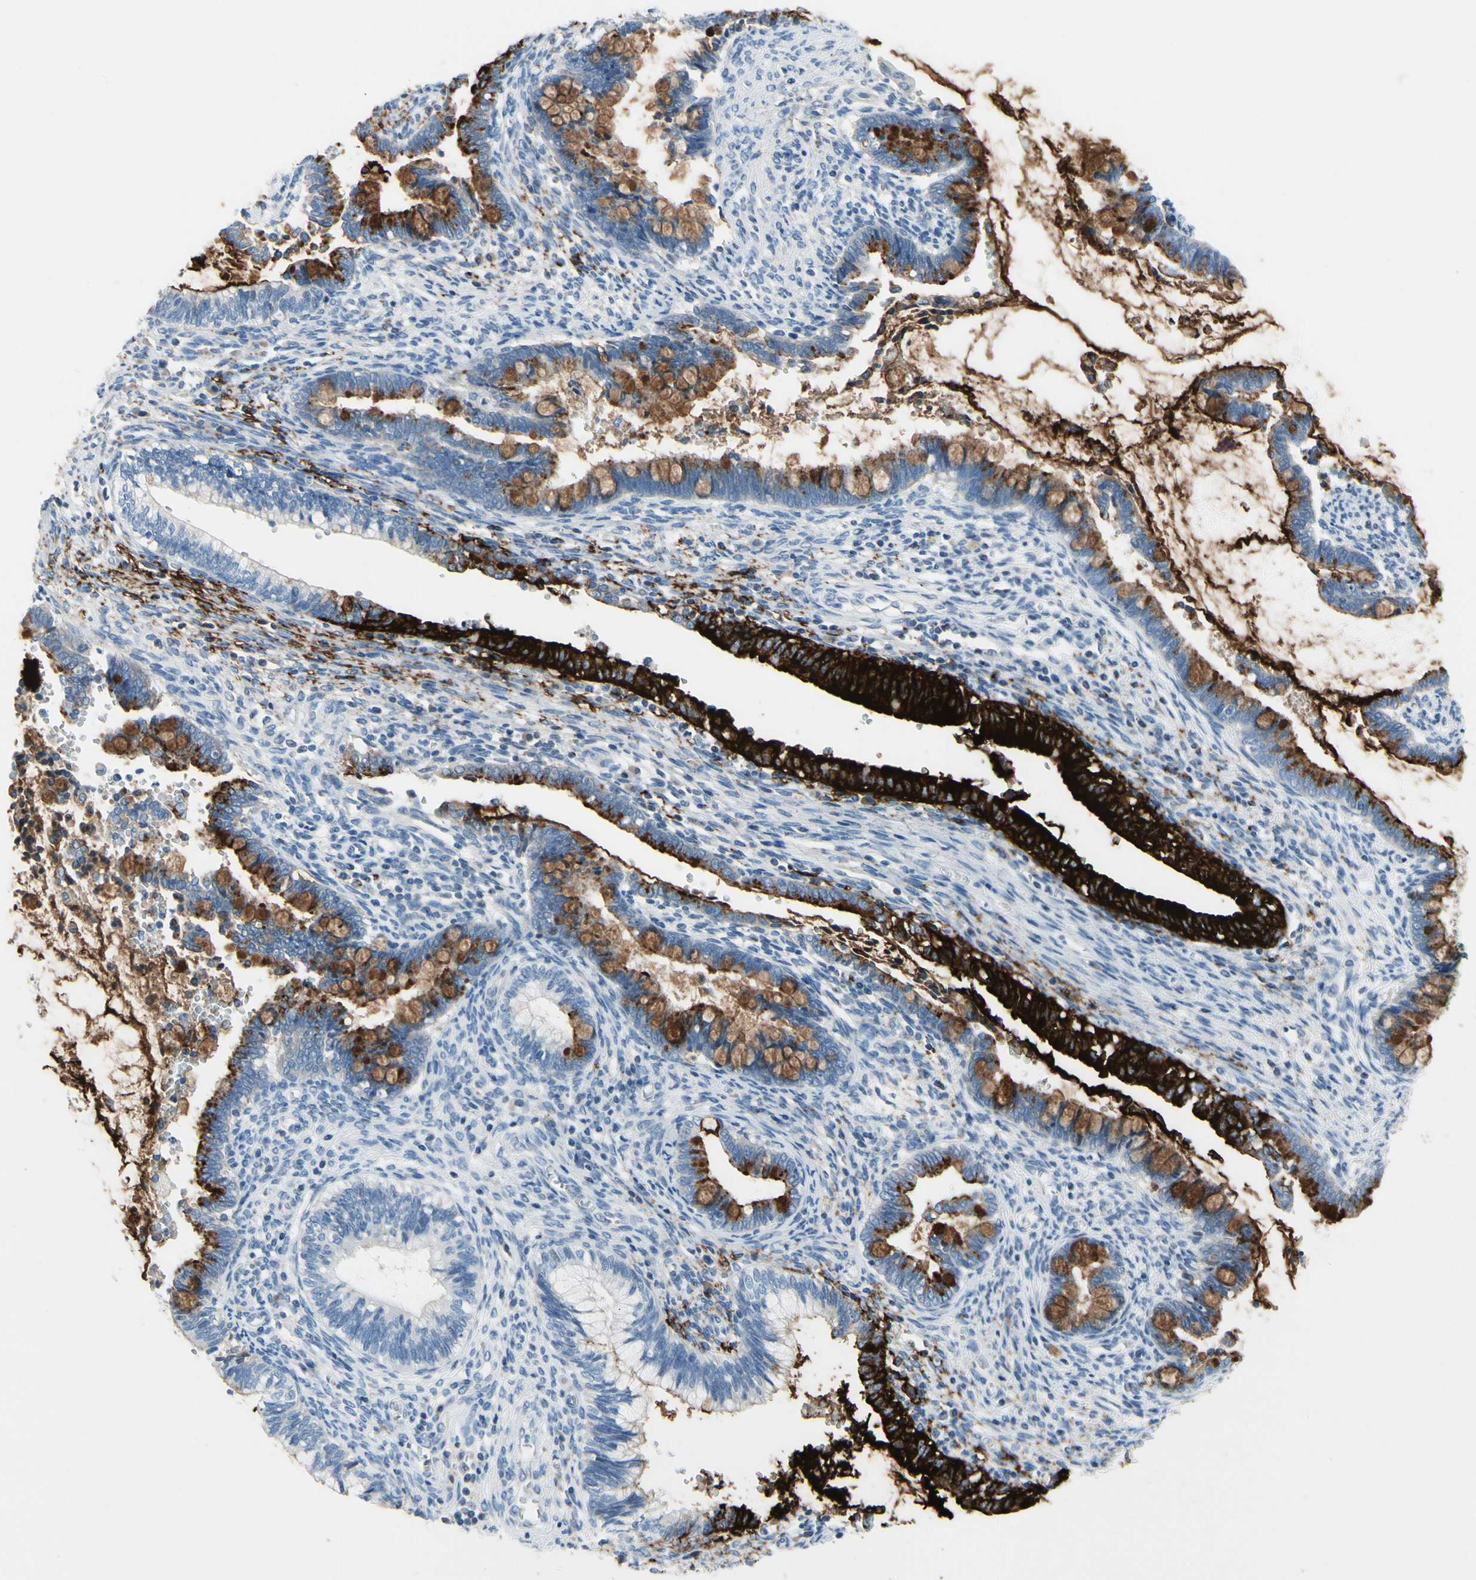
{"staining": {"intensity": "strong", "quantity": "25%-75%", "location": "cytoplasmic/membranous"}, "tissue": "cervical cancer", "cell_type": "Tumor cells", "image_type": "cancer", "snomed": [{"axis": "morphology", "description": "Adenocarcinoma, NOS"}, {"axis": "topography", "description": "Cervix"}], "caption": "Immunohistochemical staining of human cervical cancer (adenocarcinoma) exhibits high levels of strong cytoplasmic/membranous staining in approximately 25%-75% of tumor cells.", "gene": "MUC5B", "patient": {"sex": "female", "age": 44}}